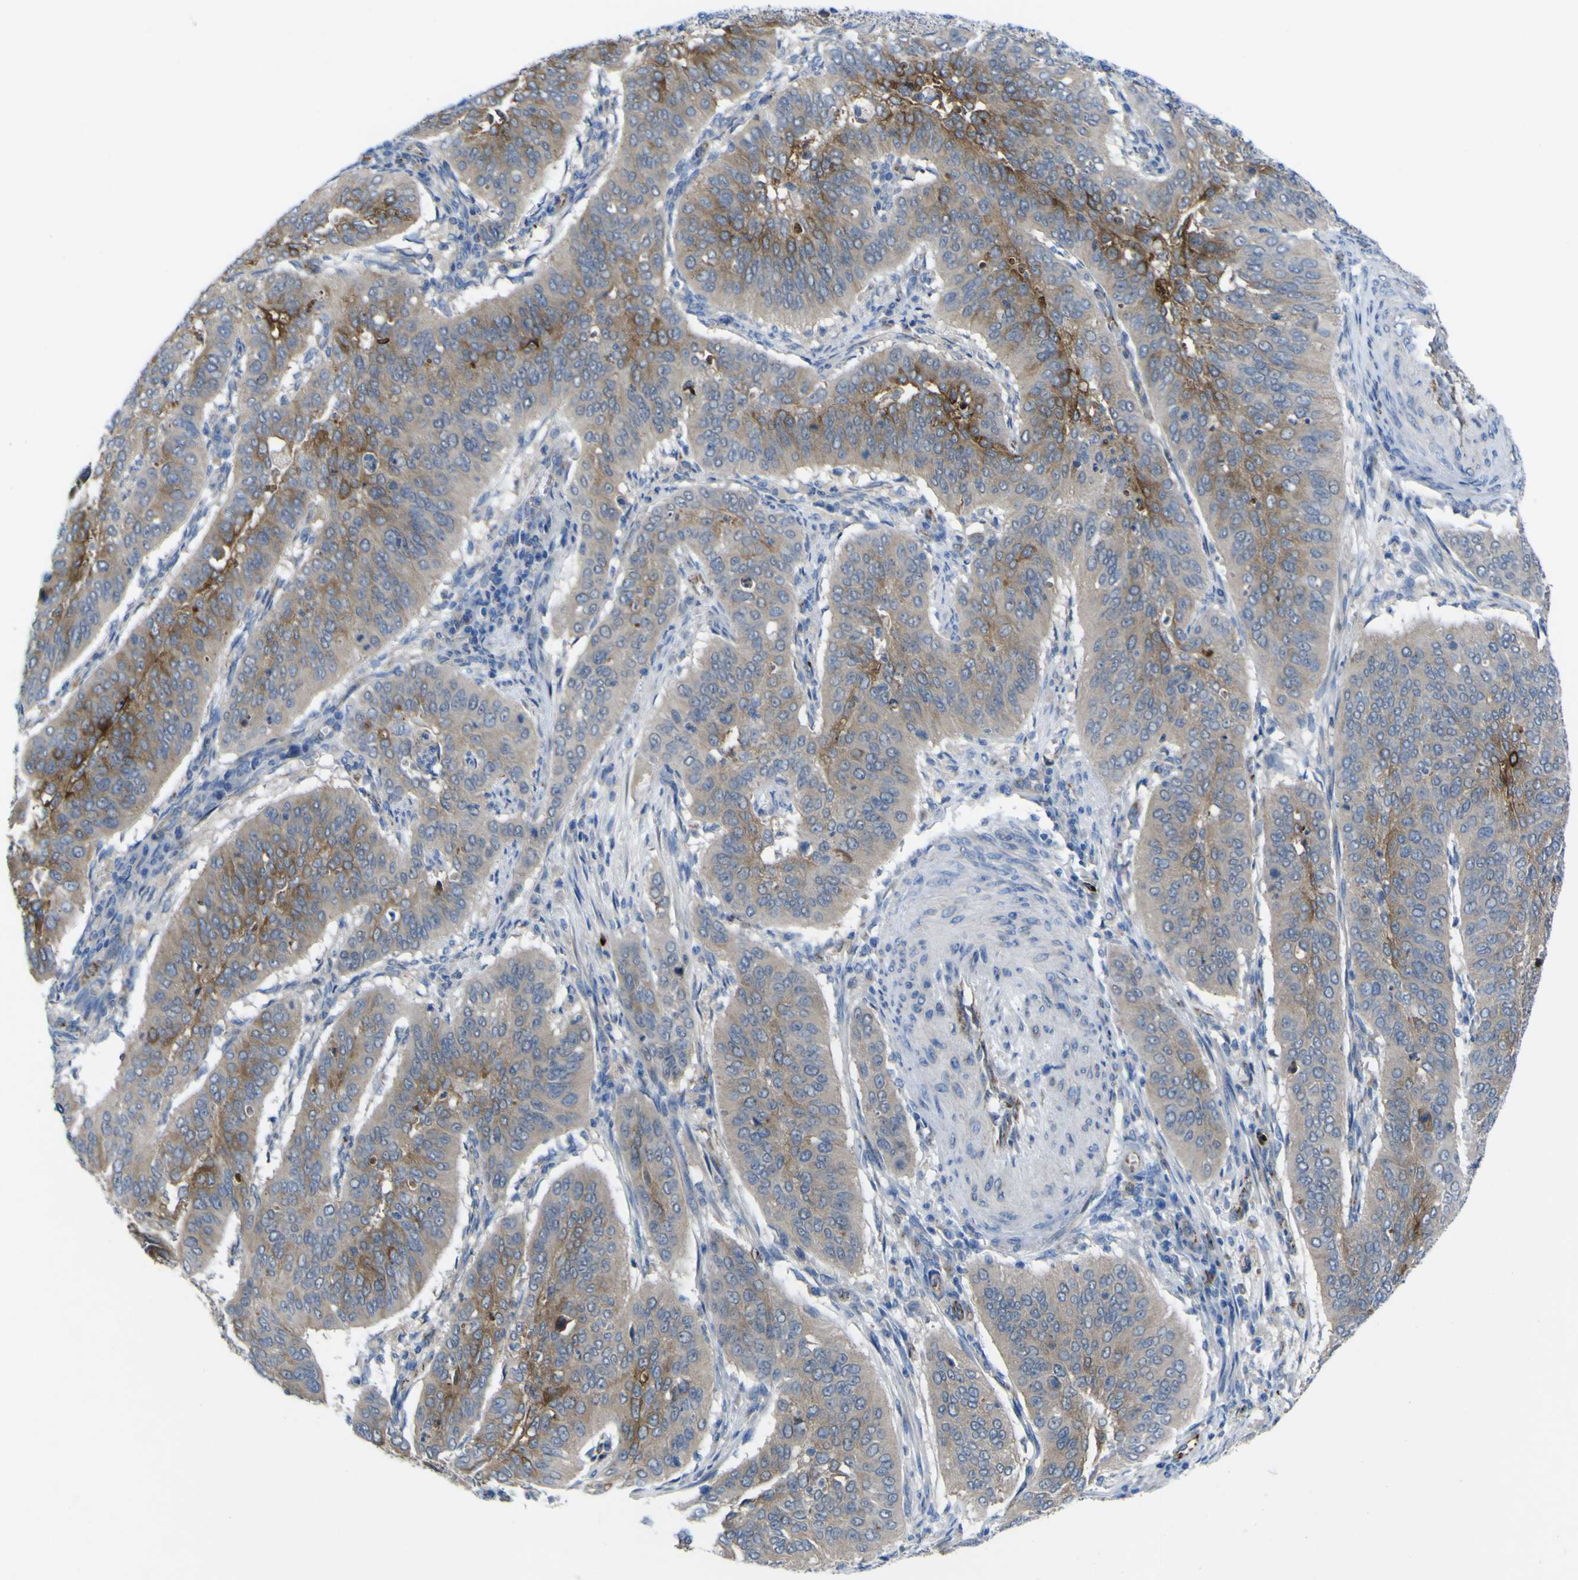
{"staining": {"intensity": "strong", "quantity": "25%-75%", "location": "cytoplasmic/membranous"}, "tissue": "cervical cancer", "cell_type": "Tumor cells", "image_type": "cancer", "snomed": [{"axis": "morphology", "description": "Normal tissue, NOS"}, {"axis": "morphology", "description": "Squamous cell carcinoma, NOS"}, {"axis": "topography", "description": "Cervix"}], "caption": "Protein expression analysis of human cervical cancer reveals strong cytoplasmic/membranous staining in approximately 25%-75% of tumor cells. Nuclei are stained in blue.", "gene": "CST3", "patient": {"sex": "female", "age": 39}}